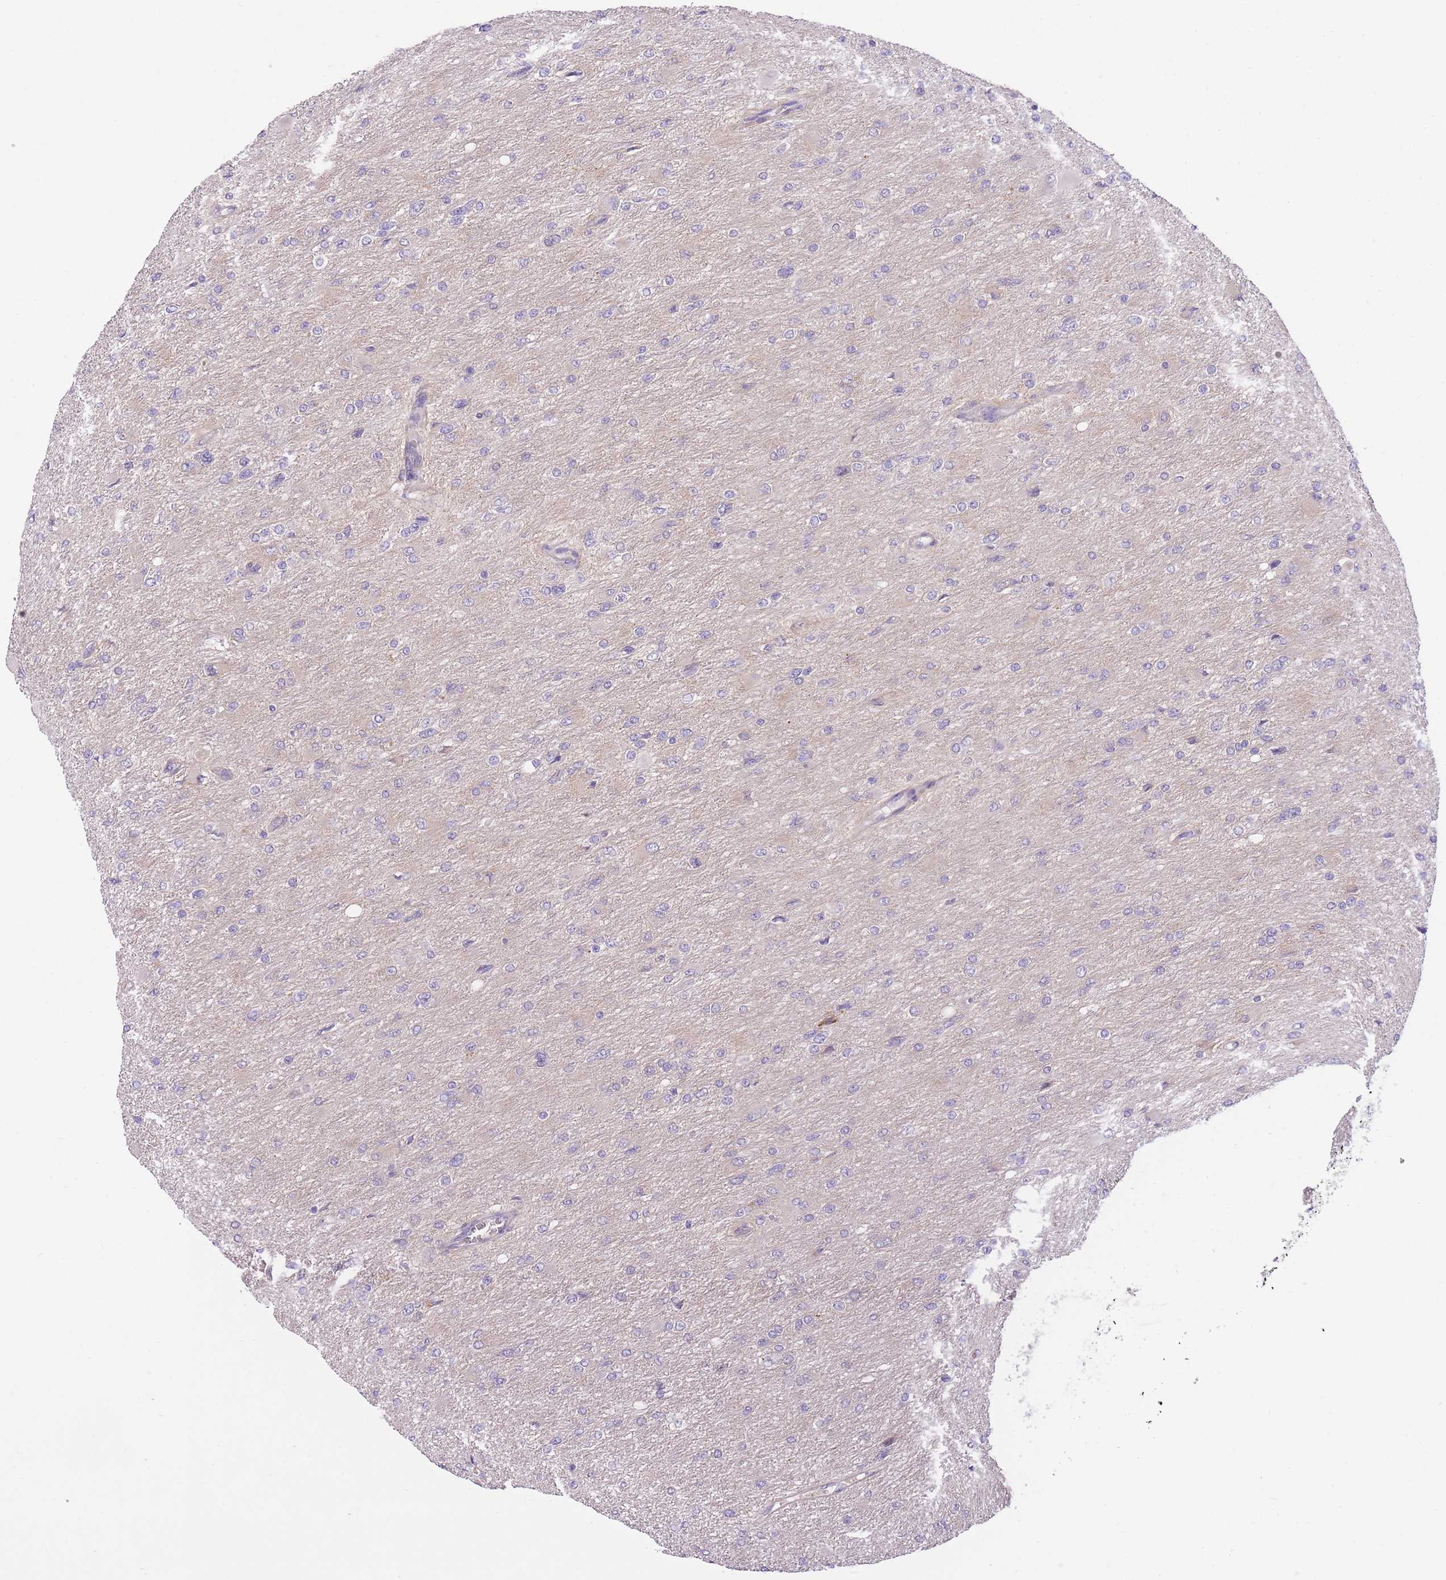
{"staining": {"intensity": "negative", "quantity": "none", "location": "none"}, "tissue": "glioma", "cell_type": "Tumor cells", "image_type": "cancer", "snomed": [{"axis": "morphology", "description": "Glioma, malignant, High grade"}, {"axis": "topography", "description": "Cerebral cortex"}], "caption": "Tumor cells show no significant staining in glioma. (DAB IHC, high magnification).", "gene": "REV1", "patient": {"sex": "female", "age": 36}}